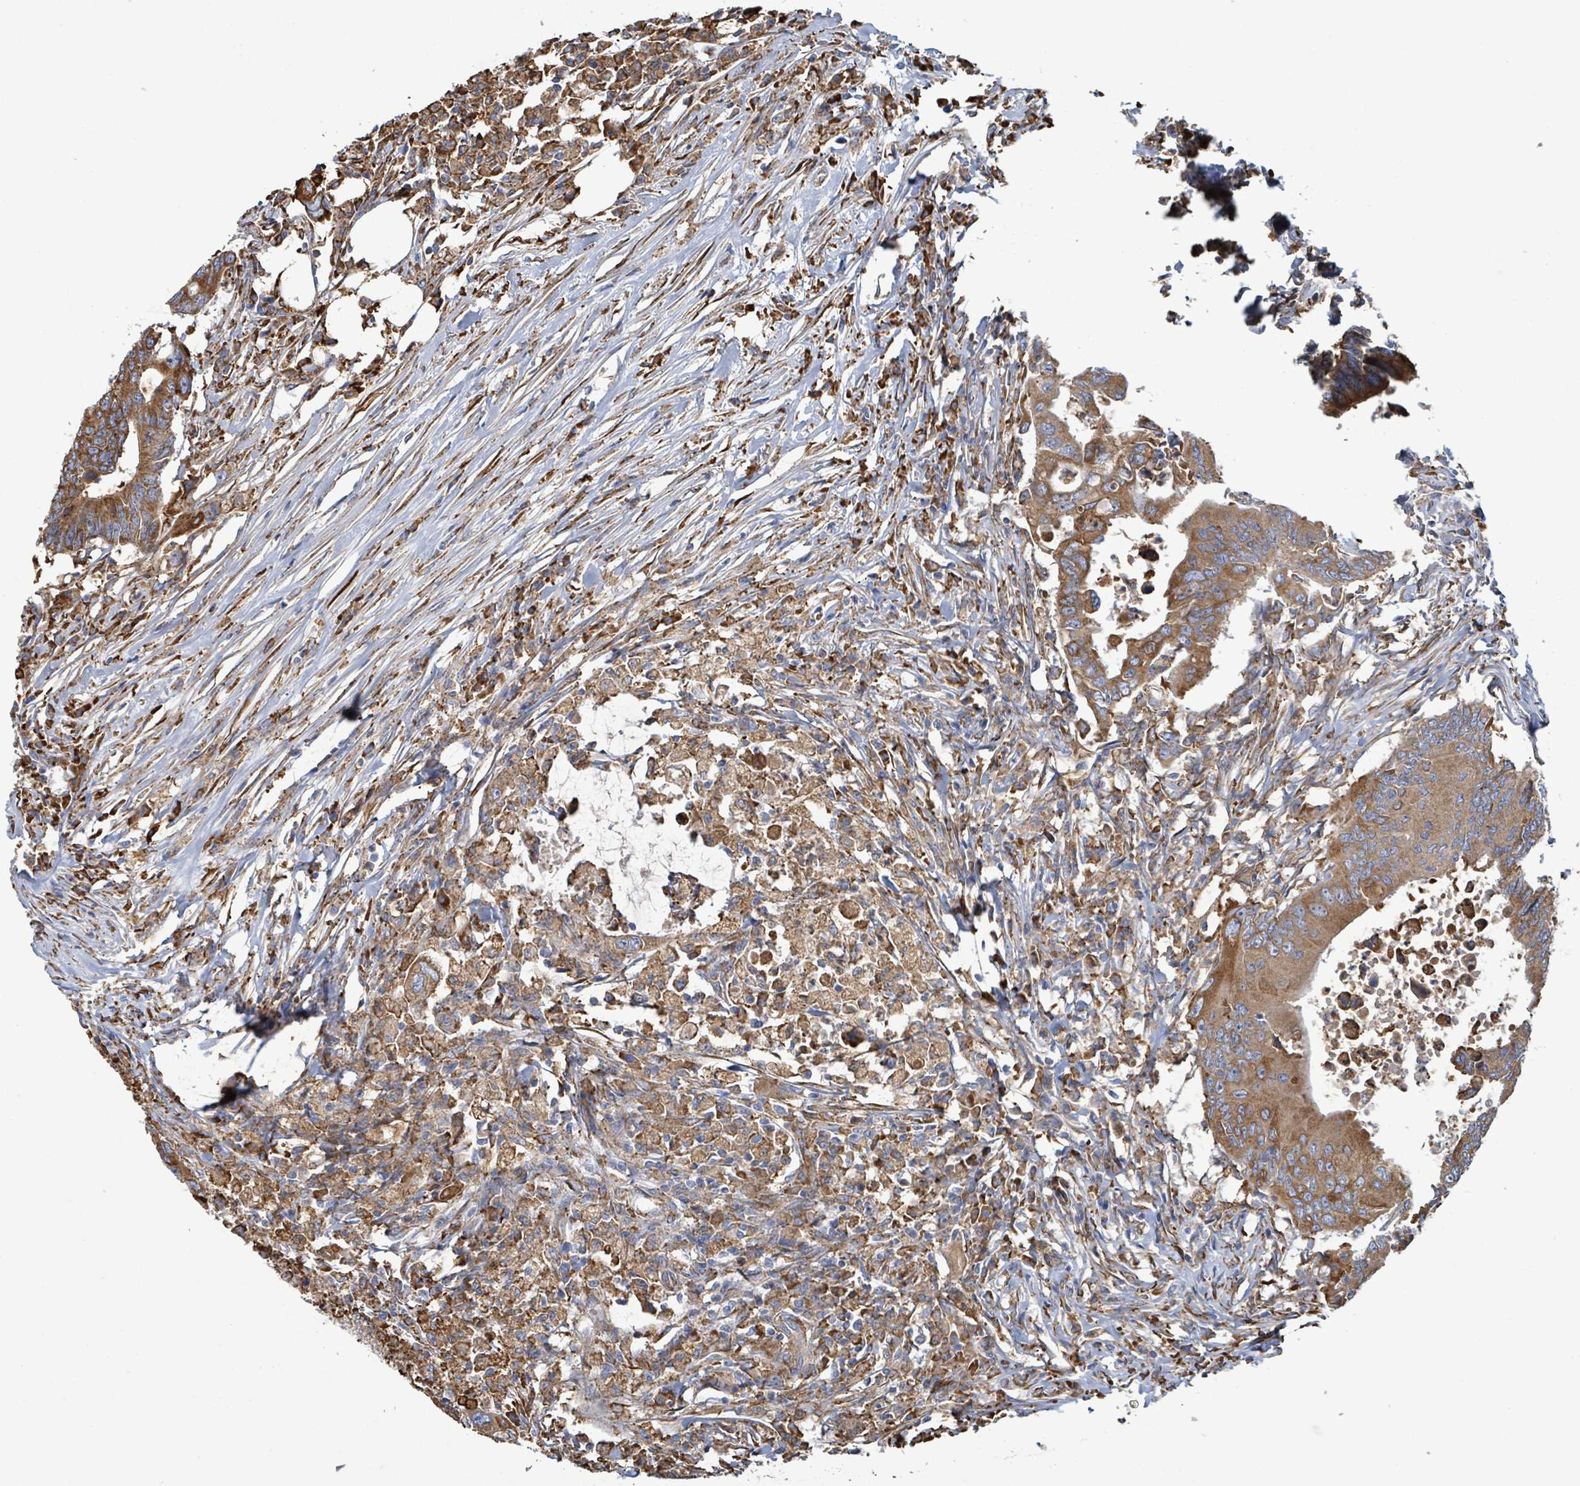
{"staining": {"intensity": "moderate", "quantity": ">75%", "location": "cytoplasmic/membranous"}, "tissue": "colorectal cancer", "cell_type": "Tumor cells", "image_type": "cancer", "snomed": [{"axis": "morphology", "description": "Adenocarcinoma, NOS"}, {"axis": "topography", "description": "Colon"}], "caption": "Colorectal adenocarcinoma was stained to show a protein in brown. There is medium levels of moderate cytoplasmic/membranous staining in approximately >75% of tumor cells.", "gene": "RFPL4A", "patient": {"sex": "male", "age": 71}}